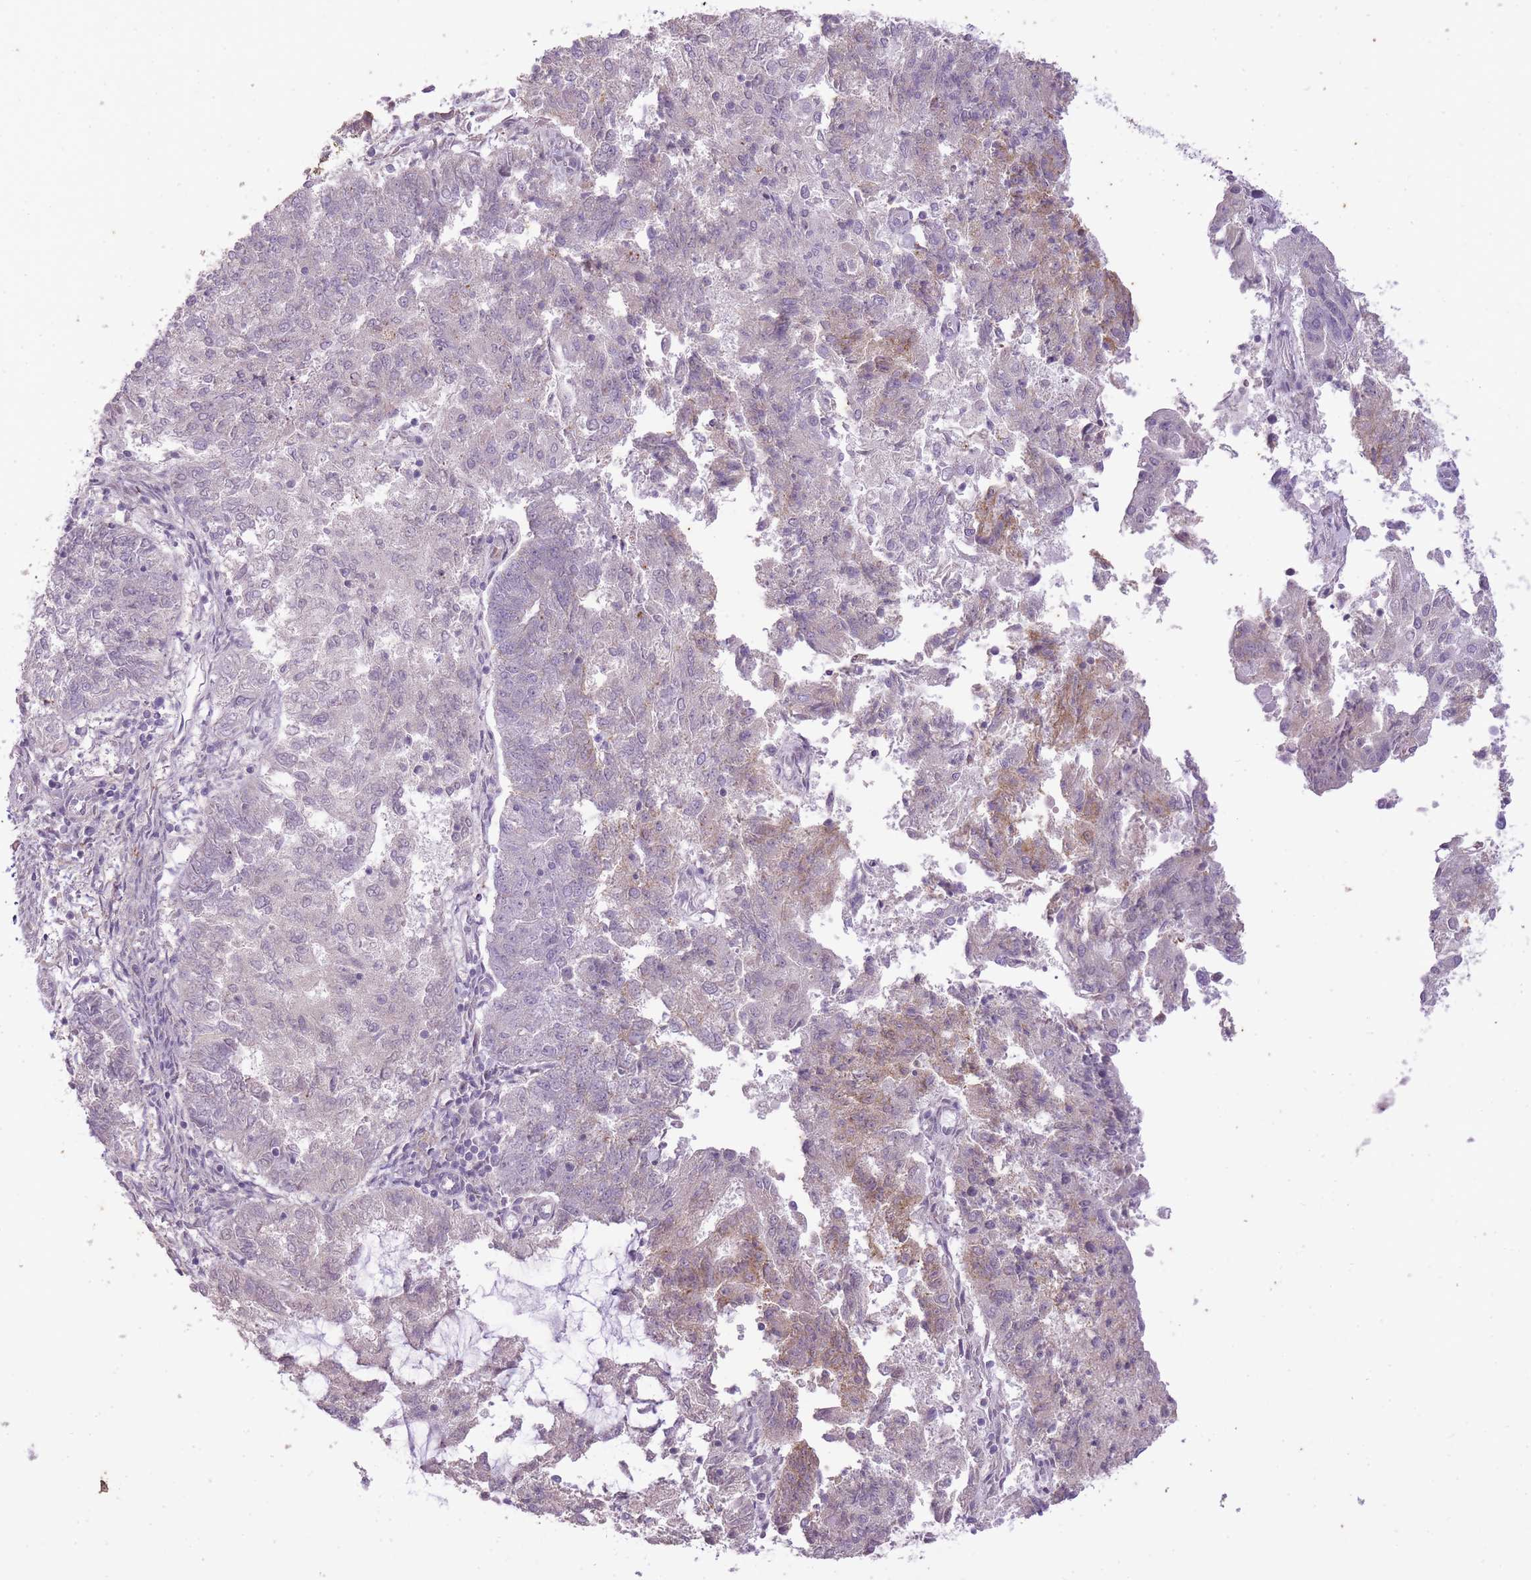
{"staining": {"intensity": "weak", "quantity": "<25%", "location": "cytoplasmic/membranous"}, "tissue": "endometrial cancer", "cell_type": "Tumor cells", "image_type": "cancer", "snomed": [{"axis": "morphology", "description": "Adenocarcinoma, NOS"}, {"axis": "topography", "description": "Endometrium"}], "caption": "Tumor cells show no significant positivity in adenocarcinoma (endometrial). The staining was performed using DAB (3,3'-diaminobenzidine) to visualize the protein expression in brown, while the nuclei were stained in blue with hematoxylin (Magnification: 20x).", "gene": "CNTNAP3", "patient": {"sex": "female", "age": 82}}